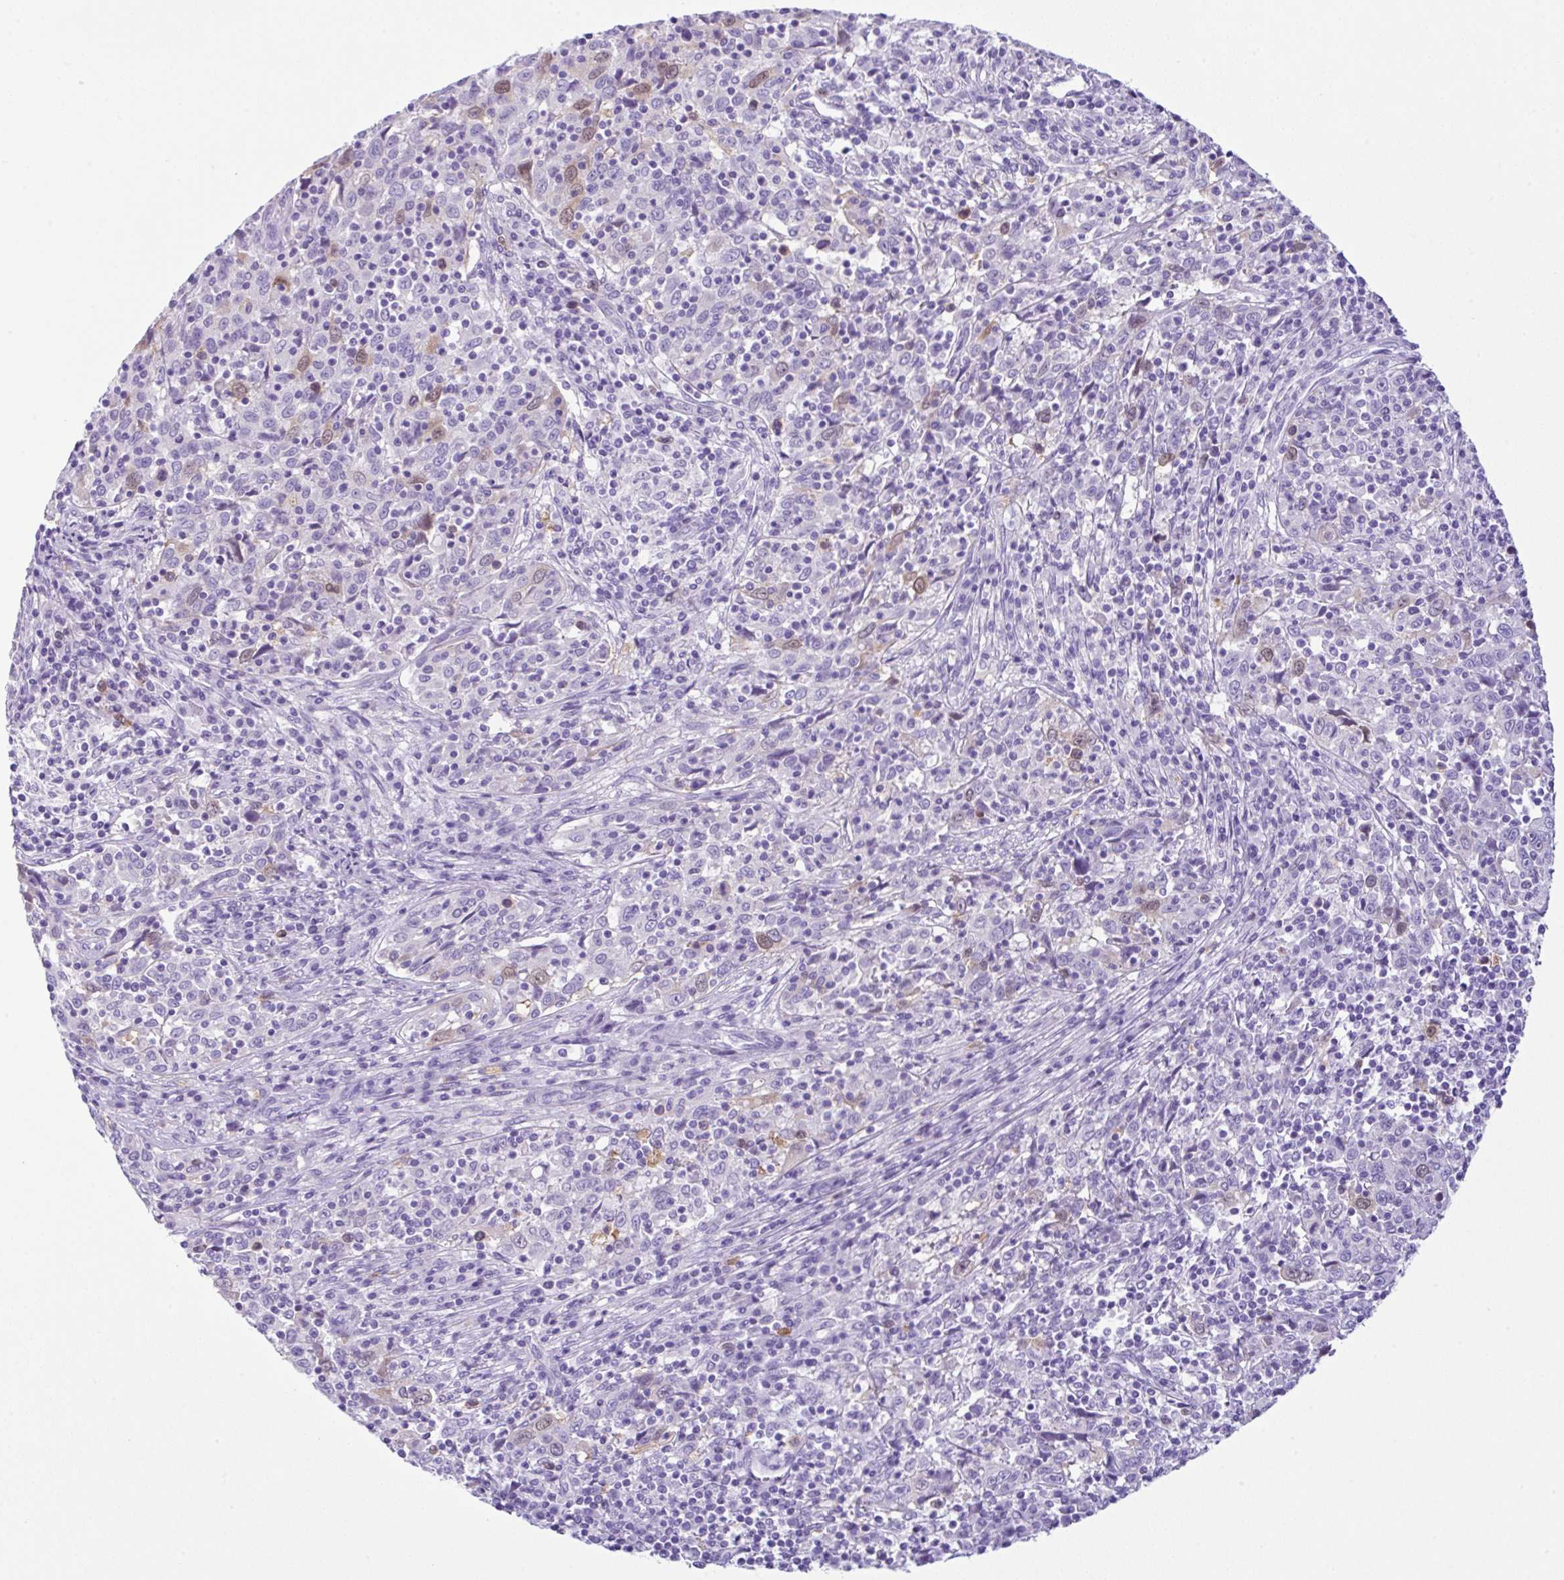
{"staining": {"intensity": "weak", "quantity": "<25%", "location": "nuclear"}, "tissue": "cervical cancer", "cell_type": "Tumor cells", "image_type": "cancer", "snomed": [{"axis": "morphology", "description": "Squamous cell carcinoma, NOS"}, {"axis": "topography", "description": "Cervix"}], "caption": "Cervical cancer (squamous cell carcinoma) was stained to show a protein in brown. There is no significant expression in tumor cells.", "gene": "RRM2", "patient": {"sex": "female", "age": 46}}